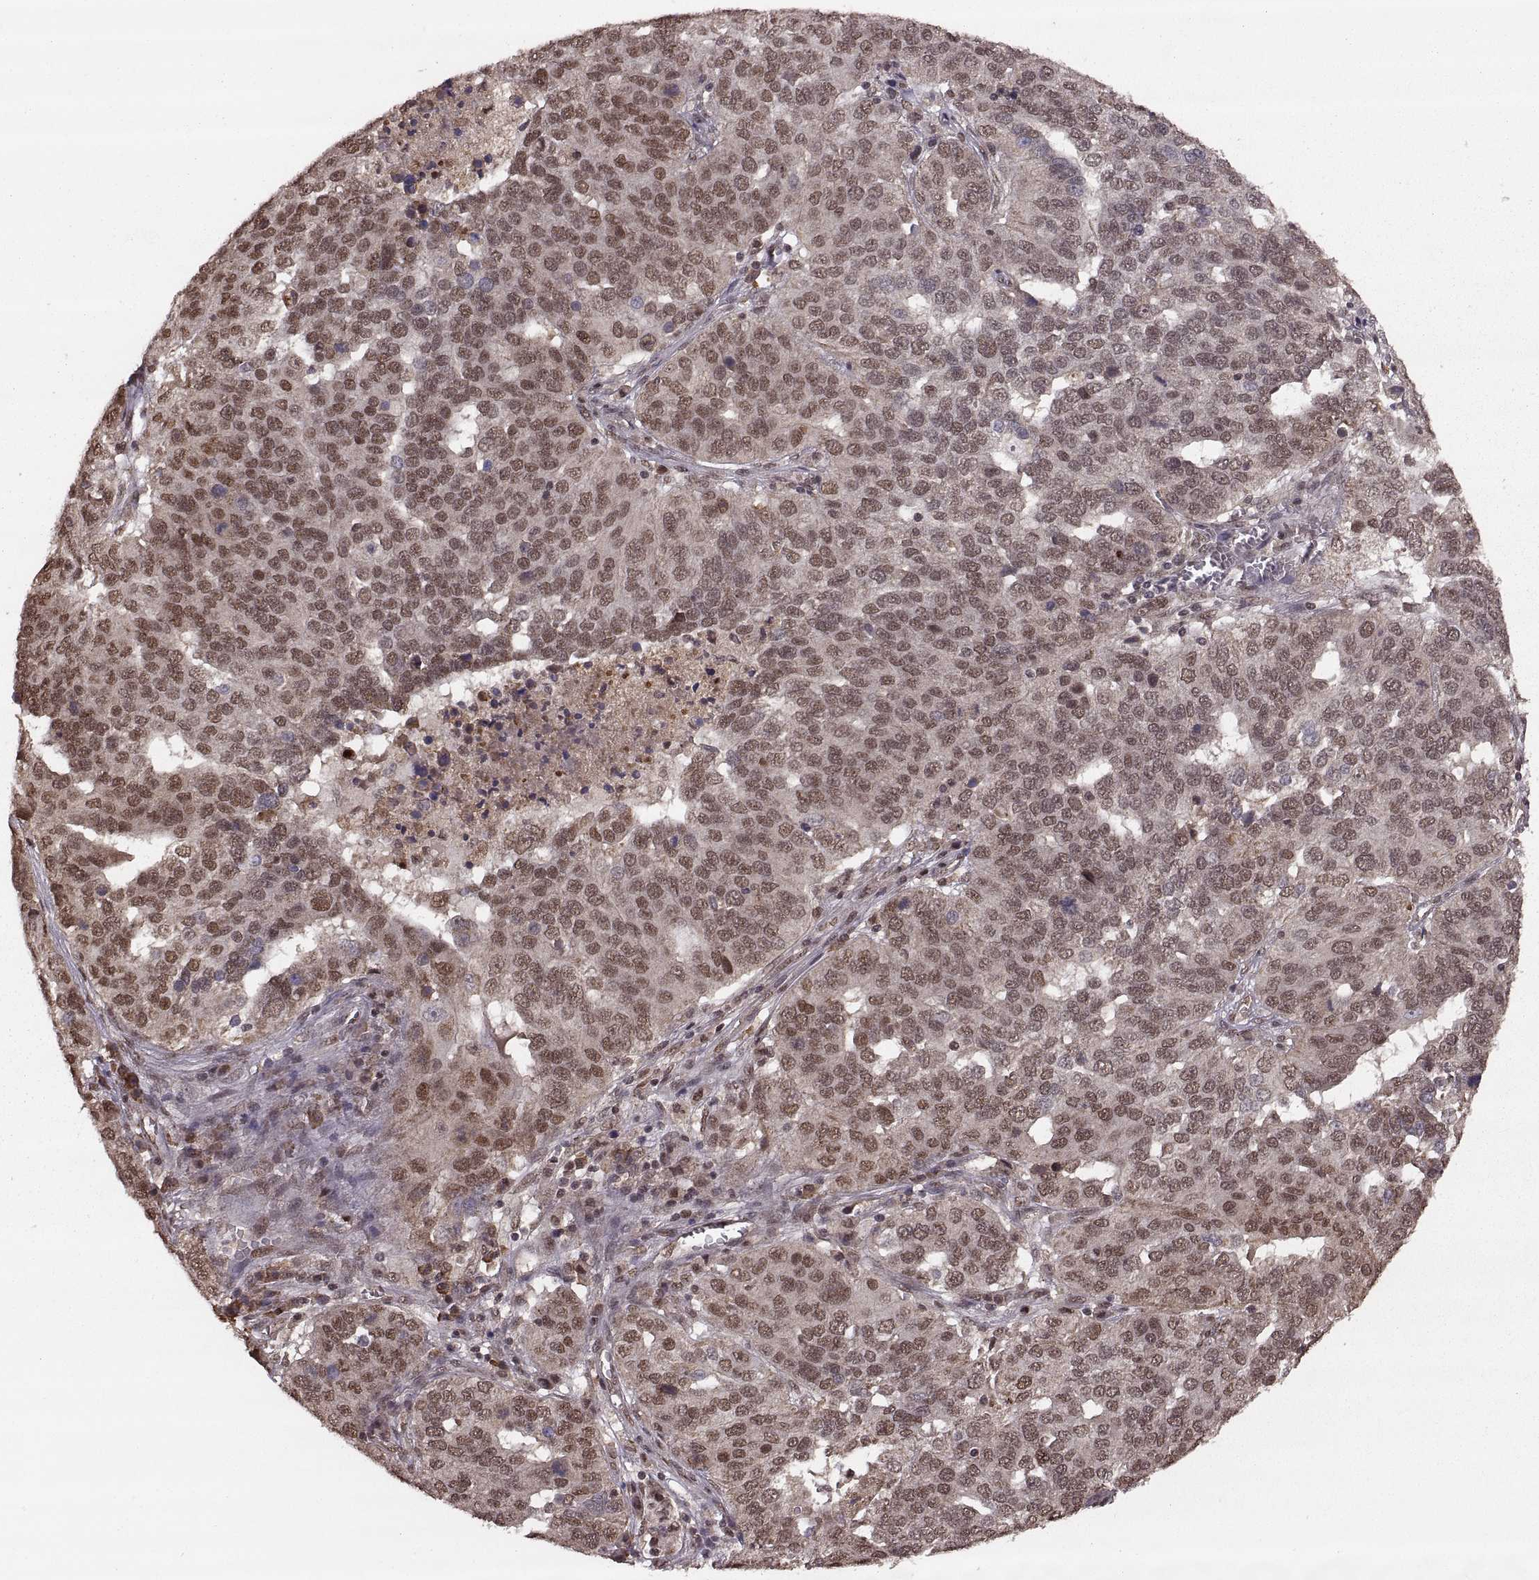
{"staining": {"intensity": "moderate", "quantity": ">75%", "location": "cytoplasmic/membranous,nuclear"}, "tissue": "ovarian cancer", "cell_type": "Tumor cells", "image_type": "cancer", "snomed": [{"axis": "morphology", "description": "Carcinoma, endometroid"}, {"axis": "topography", "description": "Soft tissue"}, {"axis": "topography", "description": "Ovary"}], "caption": "Approximately >75% of tumor cells in ovarian cancer exhibit moderate cytoplasmic/membranous and nuclear protein expression as visualized by brown immunohistochemical staining.", "gene": "RFT1", "patient": {"sex": "female", "age": 52}}